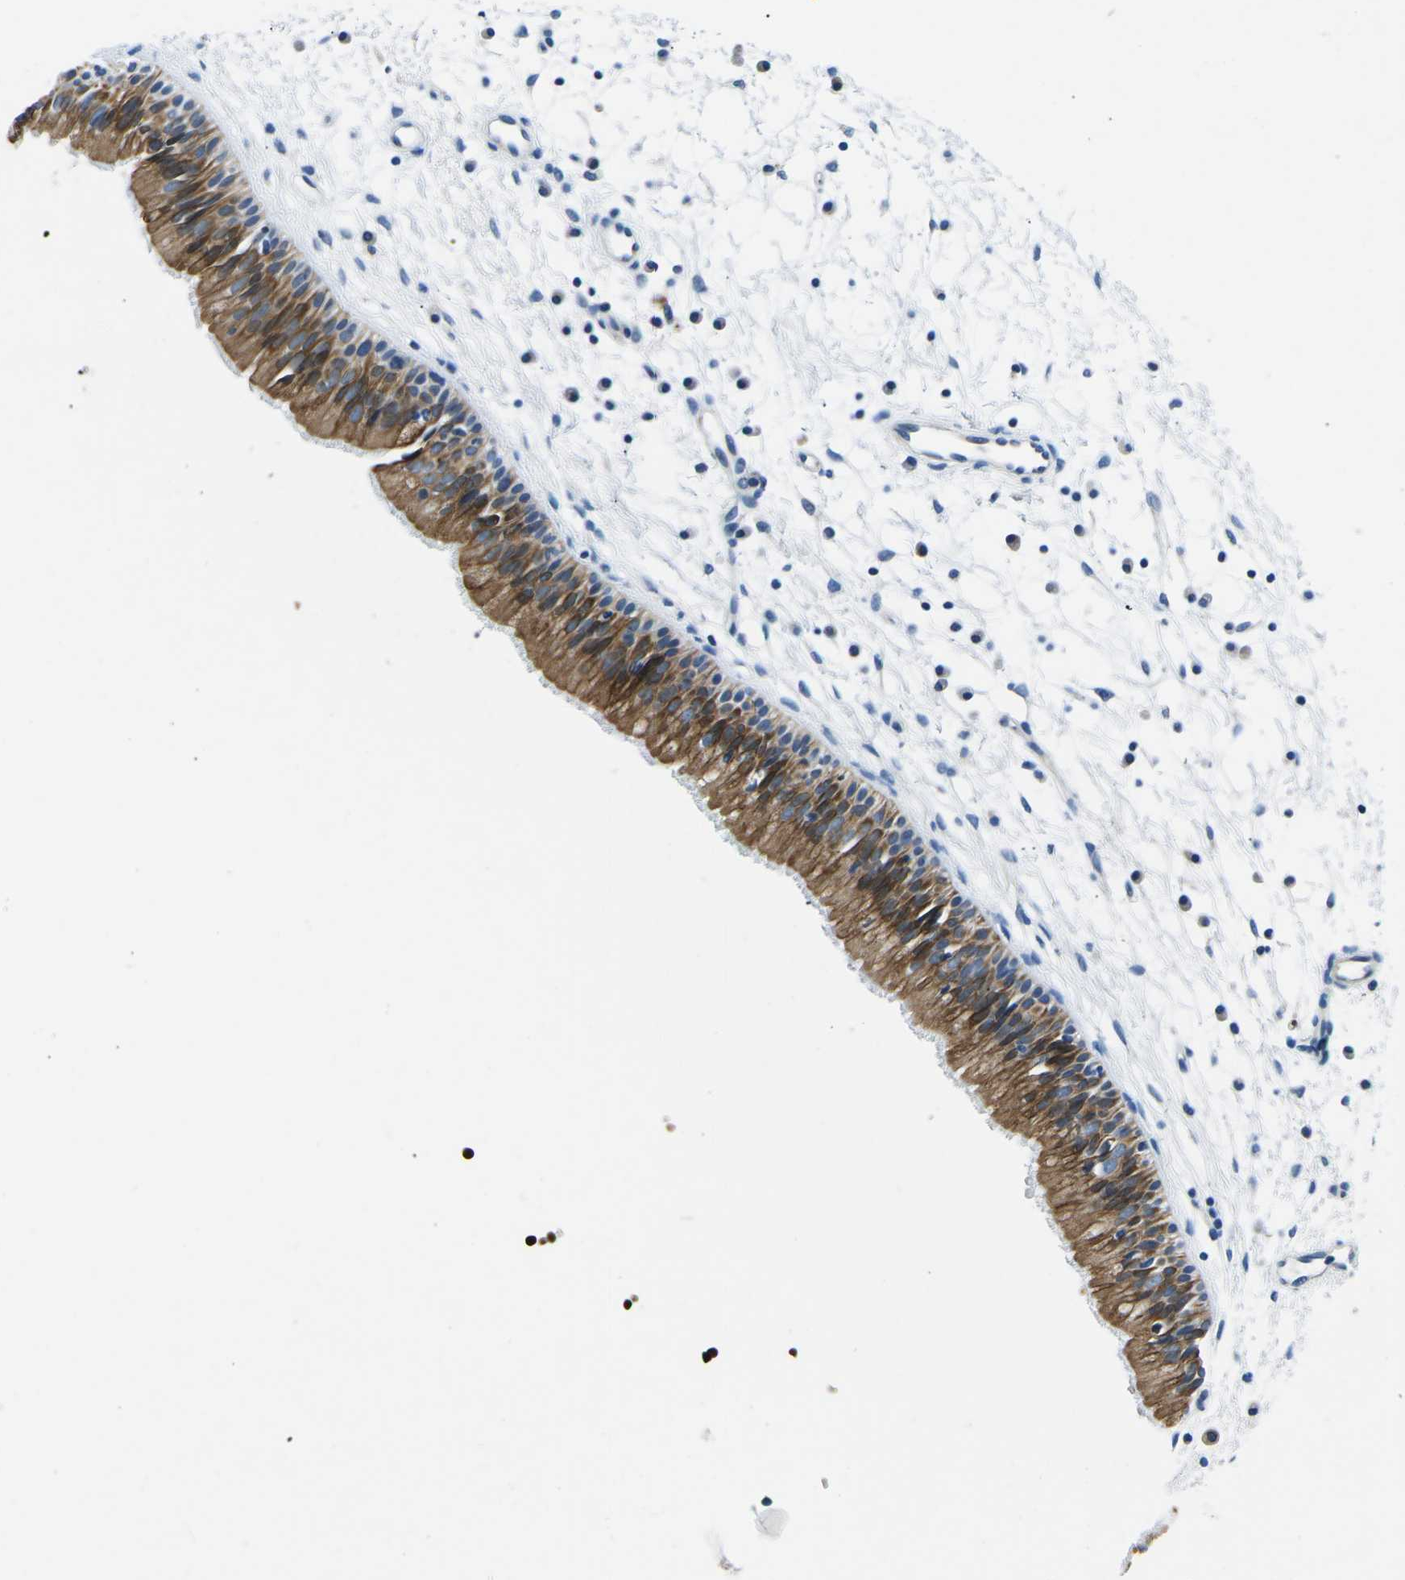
{"staining": {"intensity": "strong", "quantity": ">75%", "location": "cytoplasmic/membranous"}, "tissue": "nasopharynx", "cell_type": "Respiratory epithelial cells", "image_type": "normal", "snomed": [{"axis": "morphology", "description": "Normal tissue, NOS"}, {"axis": "topography", "description": "Nasopharynx"}], "caption": "Protein staining of unremarkable nasopharynx demonstrates strong cytoplasmic/membranous positivity in about >75% of respiratory epithelial cells. (Stains: DAB (3,3'-diaminobenzidine) in brown, nuclei in blue, Microscopy: brightfield microscopy at high magnification).", "gene": "TM6SF1", "patient": {"sex": "male", "age": 21}}